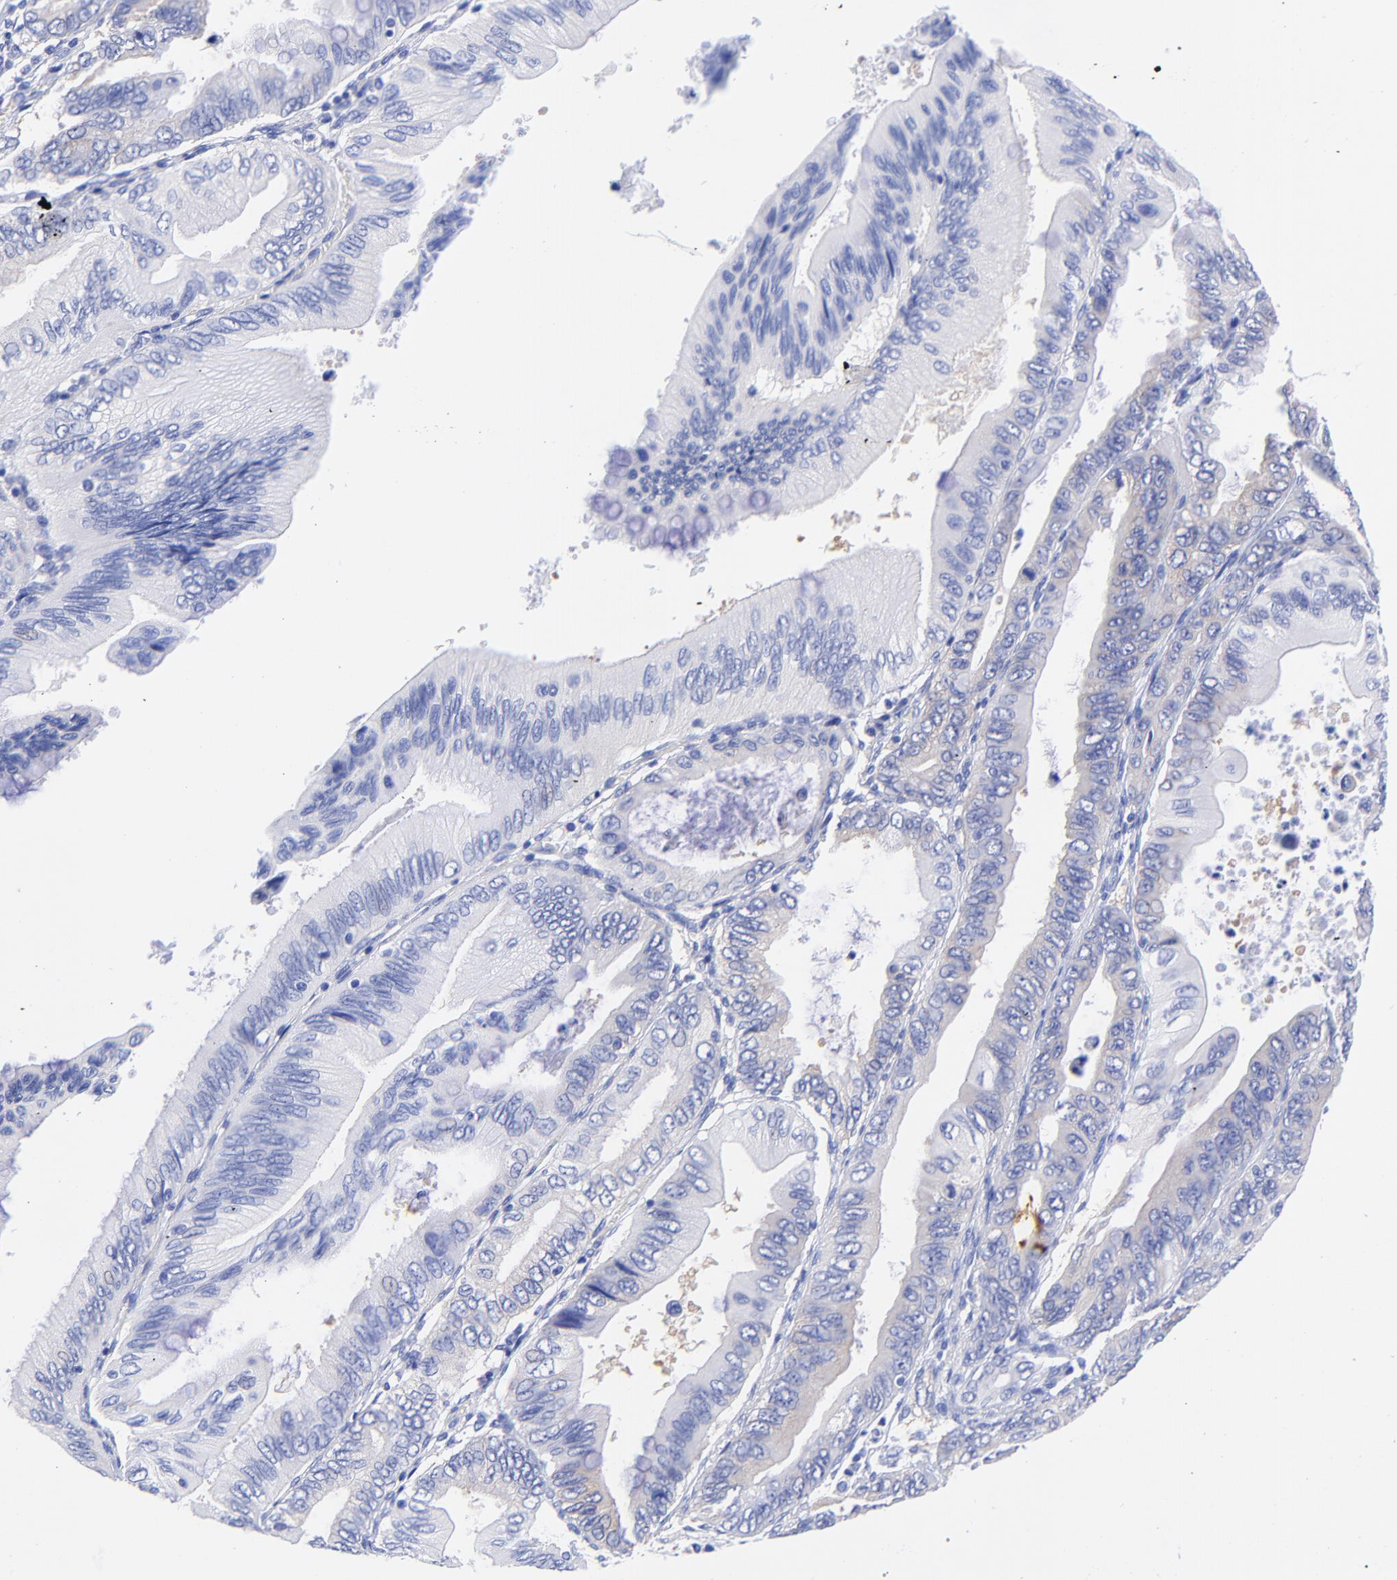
{"staining": {"intensity": "weak", "quantity": "<25%", "location": "cytoplasmic/membranous"}, "tissue": "pancreatic cancer", "cell_type": "Tumor cells", "image_type": "cancer", "snomed": [{"axis": "morphology", "description": "Adenocarcinoma, NOS"}, {"axis": "topography", "description": "Pancreas"}], "caption": "The histopathology image shows no staining of tumor cells in adenocarcinoma (pancreatic).", "gene": "GPHN", "patient": {"sex": "female", "age": 66}}